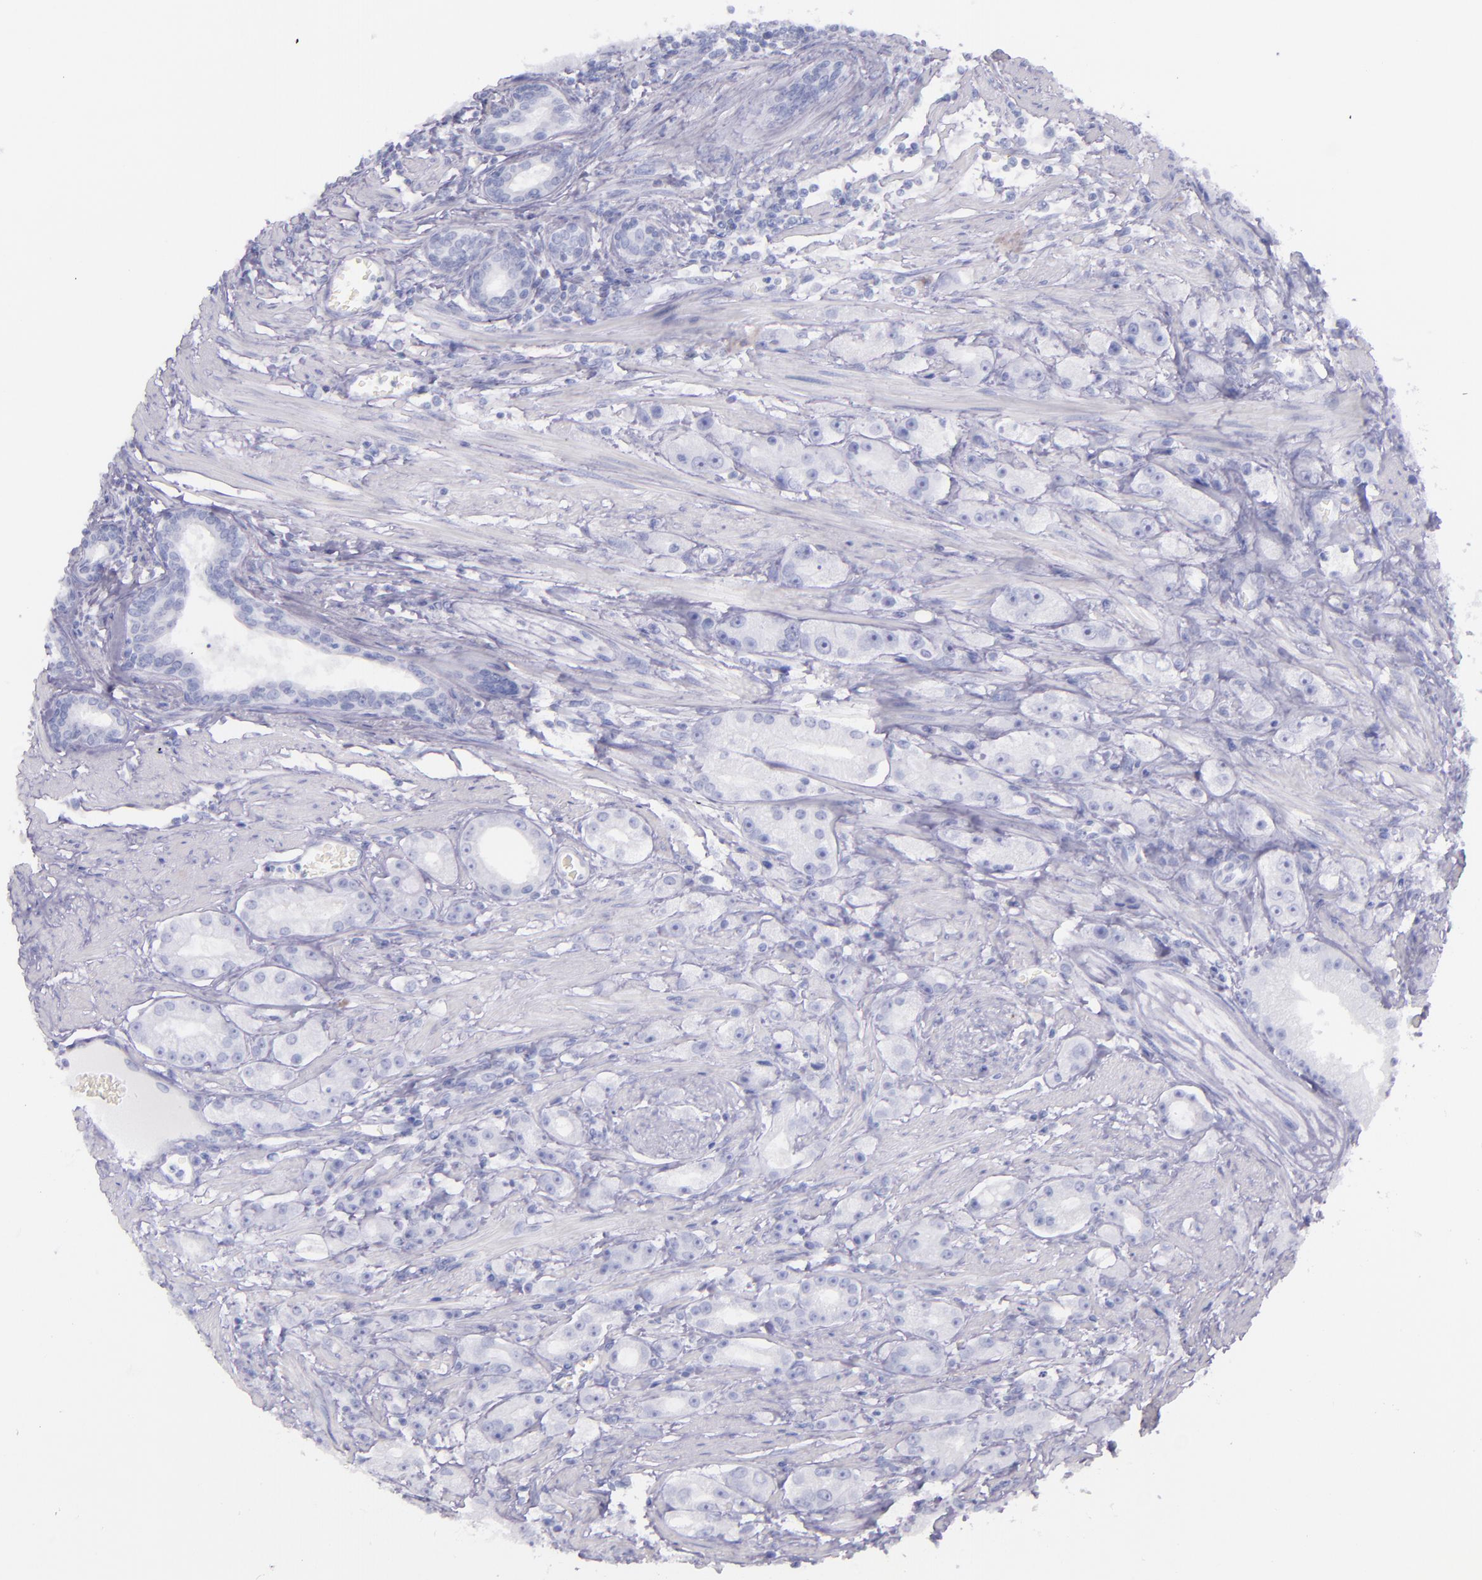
{"staining": {"intensity": "negative", "quantity": "none", "location": "none"}, "tissue": "prostate cancer", "cell_type": "Tumor cells", "image_type": "cancer", "snomed": [{"axis": "morphology", "description": "Adenocarcinoma, Medium grade"}, {"axis": "topography", "description": "Prostate"}], "caption": "A histopathology image of prostate adenocarcinoma (medium-grade) stained for a protein reveals no brown staining in tumor cells.", "gene": "SFTPB", "patient": {"sex": "male", "age": 72}}